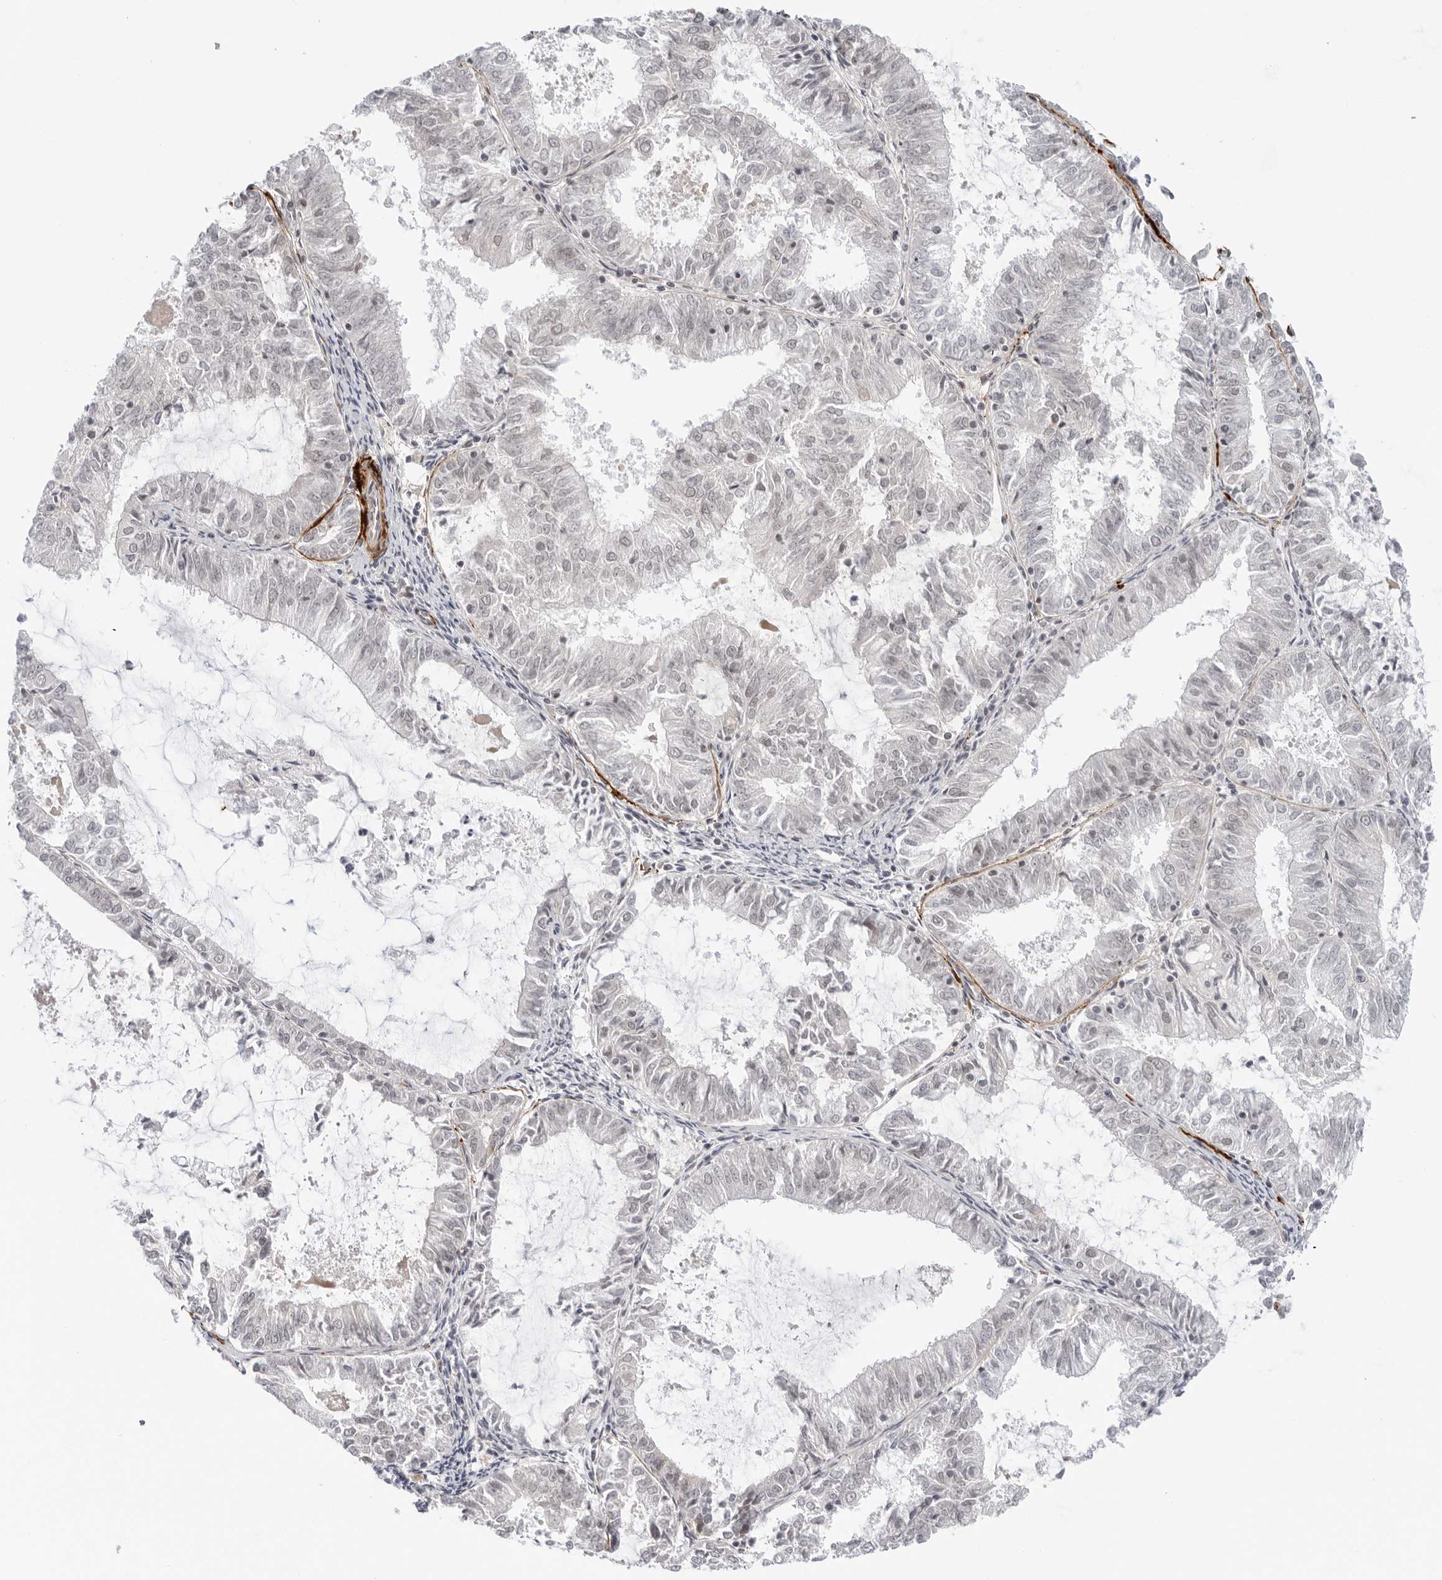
{"staining": {"intensity": "negative", "quantity": "none", "location": "none"}, "tissue": "endometrial cancer", "cell_type": "Tumor cells", "image_type": "cancer", "snomed": [{"axis": "morphology", "description": "Adenocarcinoma, NOS"}, {"axis": "topography", "description": "Endometrium"}], "caption": "A histopathology image of human endometrial cancer (adenocarcinoma) is negative for staining in tumor cells. The staining was performed using DAB (3,3'-diaminobenzidine) to visualize the protein expression in brown, while the nuclei were stained in blue with hematoxylin (Magnification: 20x).", "gene": "SUGCT", "patient": {"sex": "female", "age": 57}}